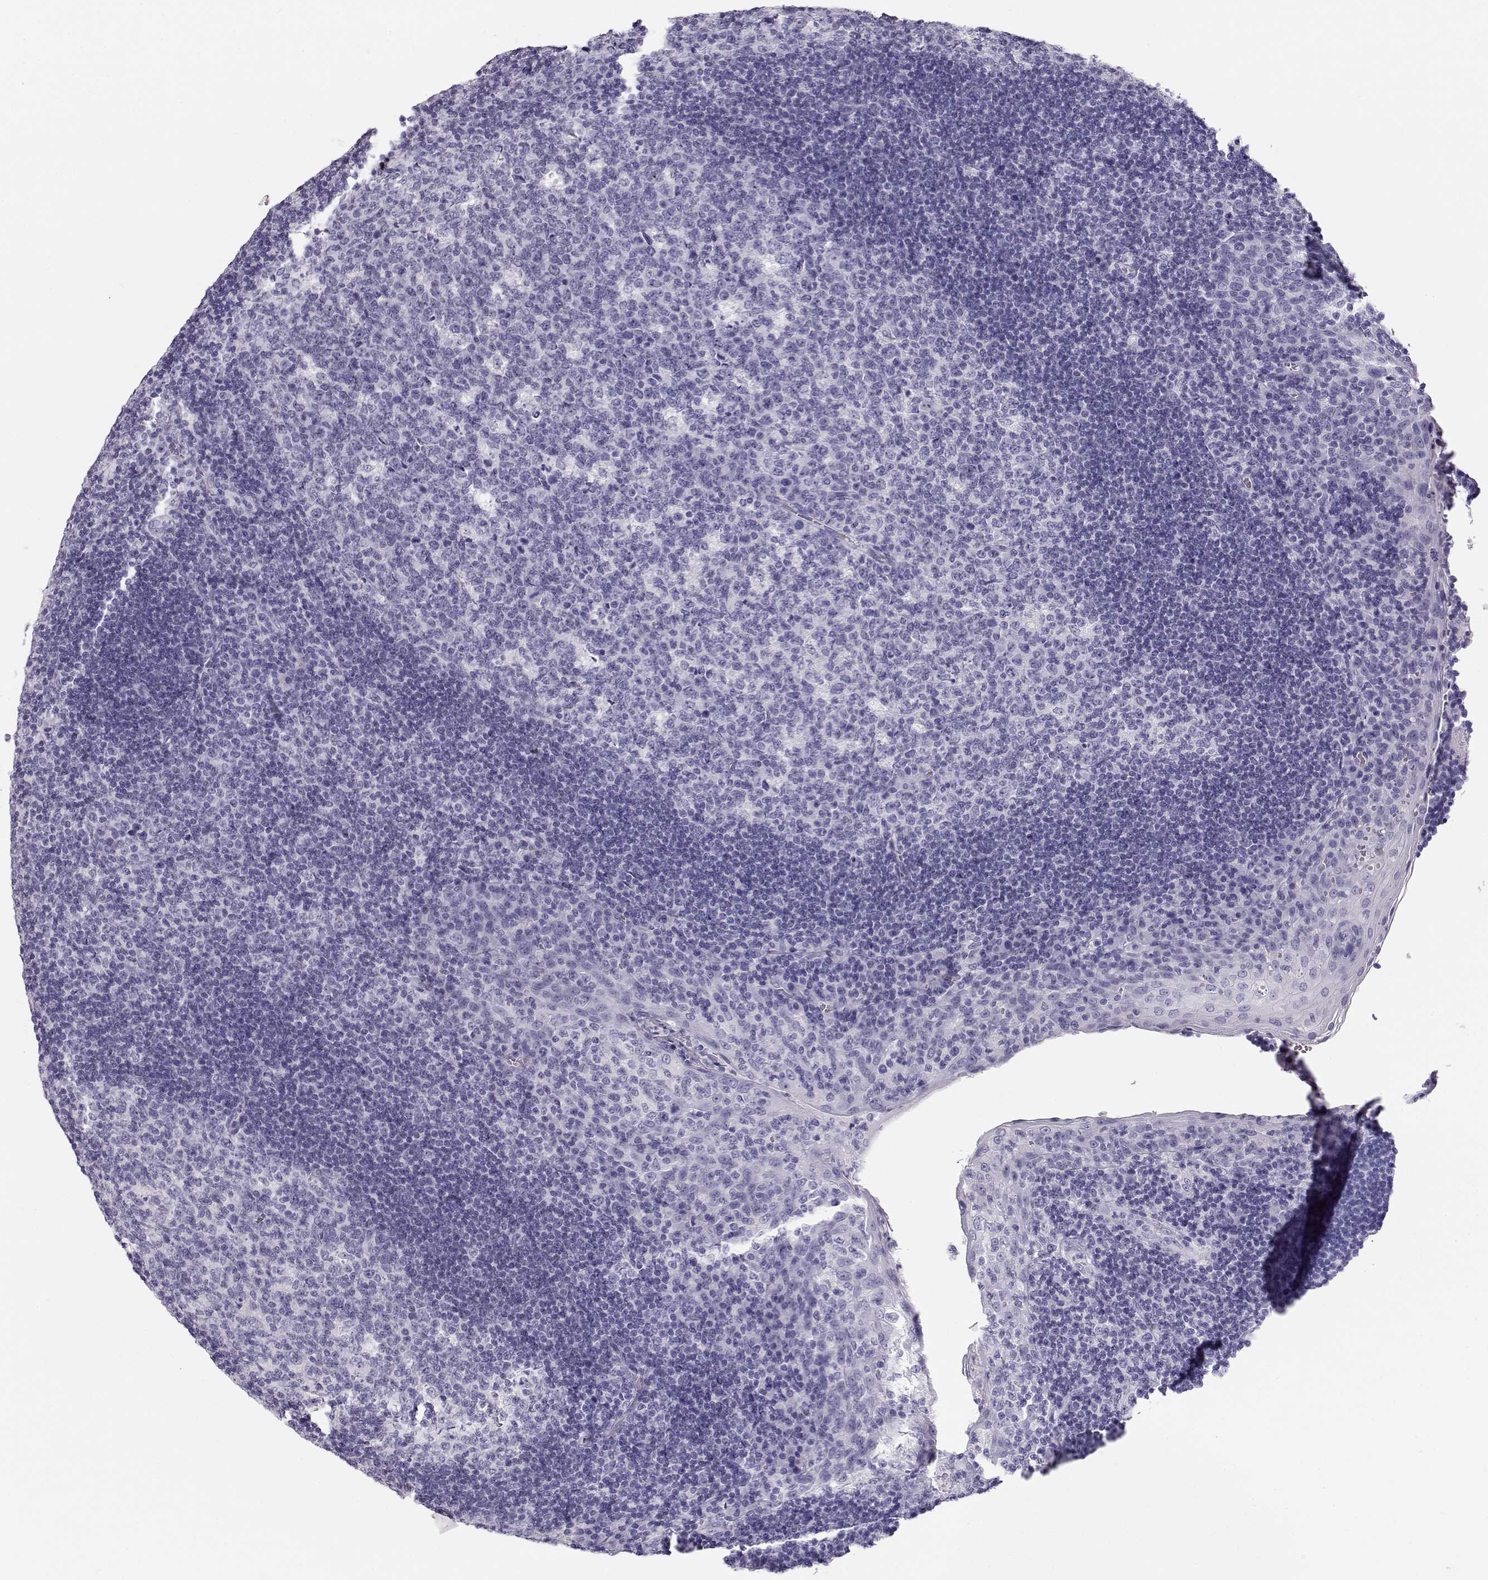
{"staining": {"intensity": "negative", "quantity": "none", "location": "none"}, "tissue": "tonsil", "cell_type": "Germinal center cells", "image_type": "normal", "snomed": [{"axis": "morphology", "description": "Normal tissue, NOS"}, {"axis": "topography", "description": "Tonsil"}], "caption": "Germinal center cells show no significant protein expression in benign tonsil. The staining was performed using DAB to visualize the protein expression in brown, while the nuclei were stained in blue with hematoxylin (Magnification: 20x).", "gene": "MAGEC1", "patient": {"sex": "male", "age": 17}}